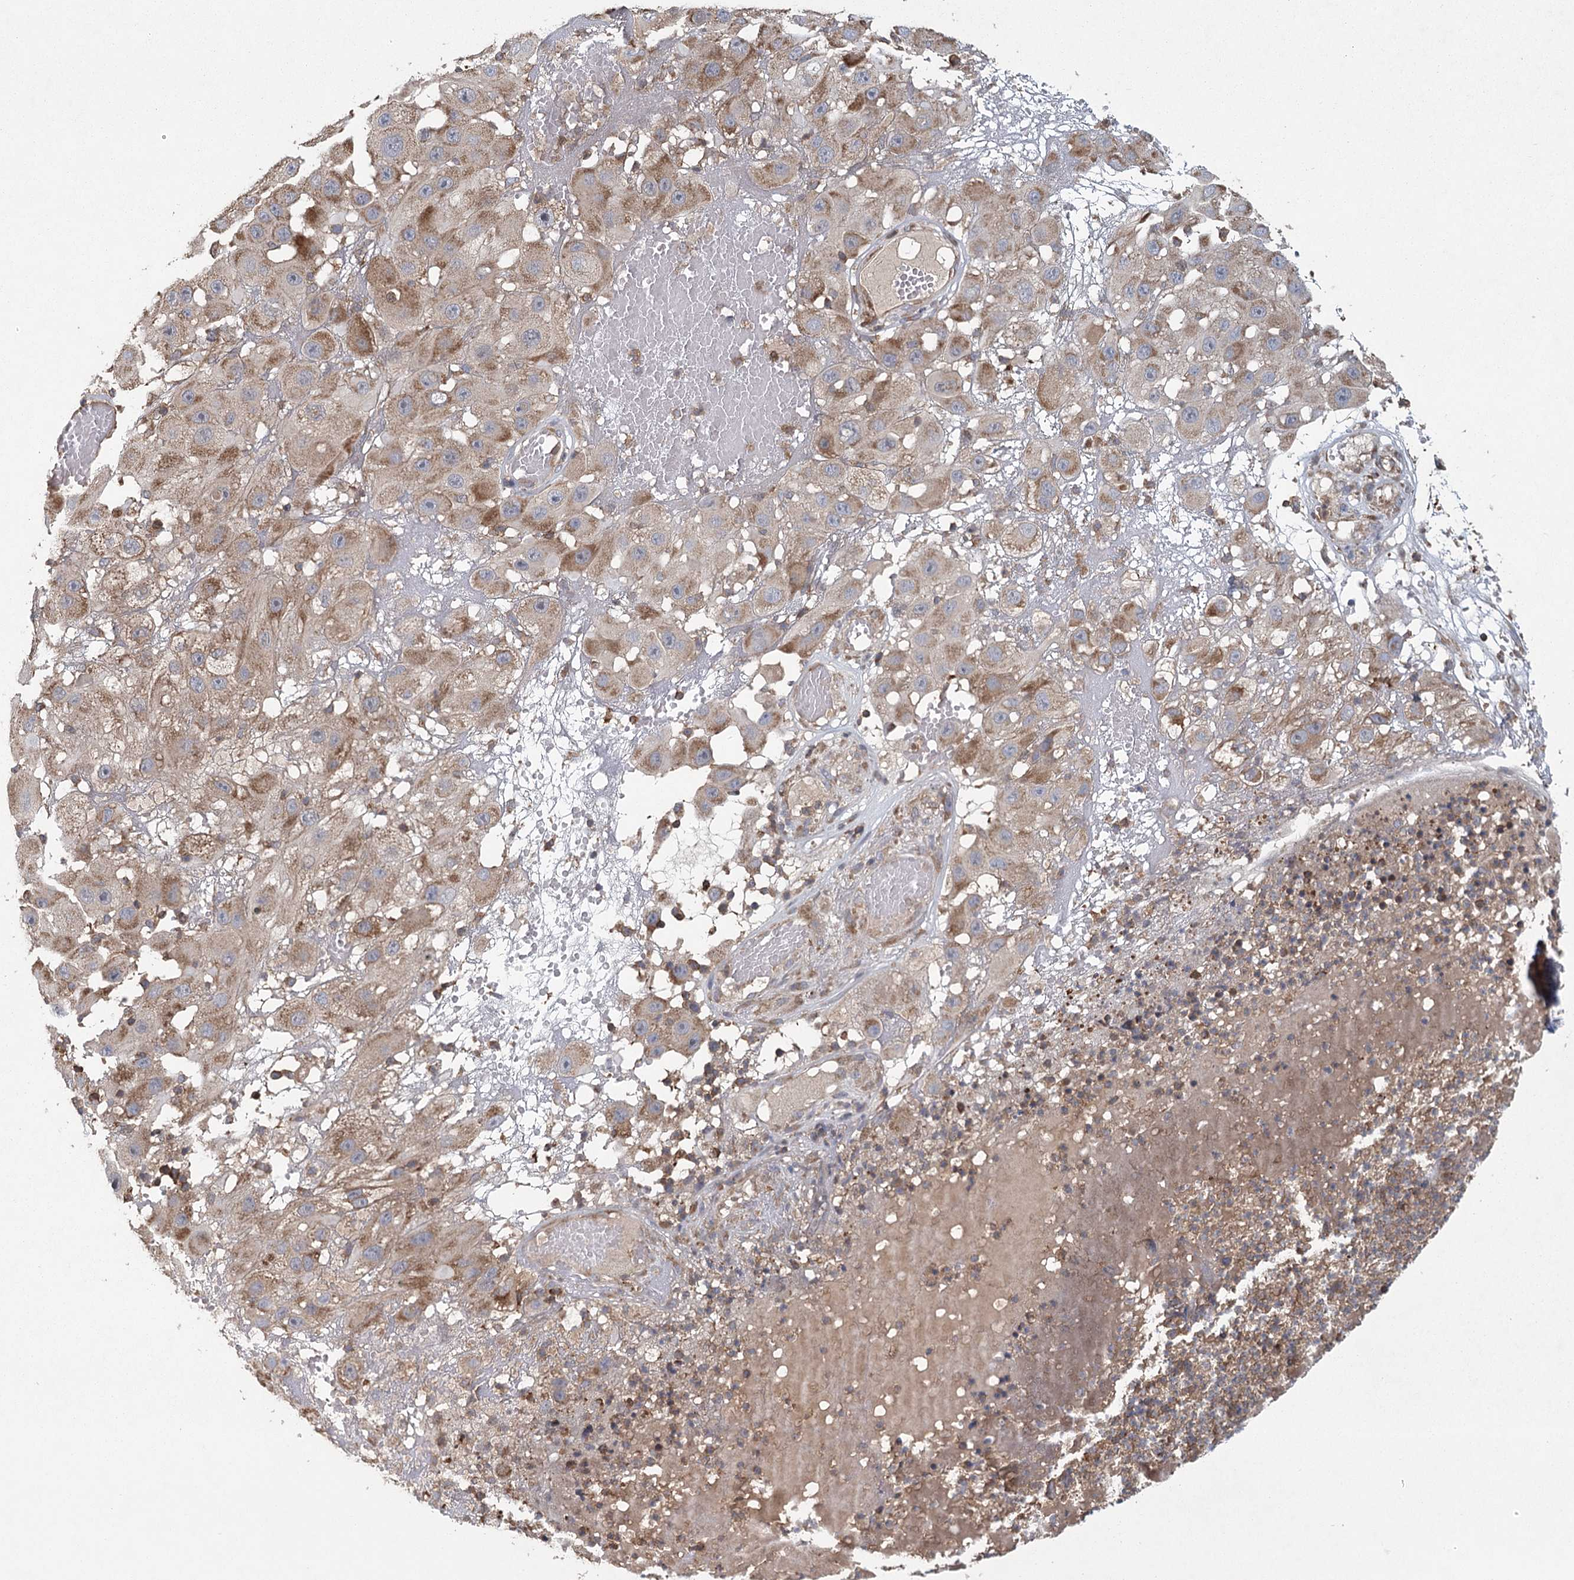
{"staining": {"intensity": "moderate", "quantity": ">75%", "location": "cytoplasmic/membranous"}, "tissue": "melanoma", "cell_type": "Tumor cells", "image_type": "cancer", "snomed": [{"axis": "morphology", "description": "Malignant melanoma, NOS"}, {"axis": "topography", "description": "Skin"}], "caption": "Protein staining demonstrates moderate cytoplasmic/membranous expression in approximately >75% of tumor cells in melanoma.", "gene": "PLEKHA7", "patient": {"sex": "female", "age": 81}}